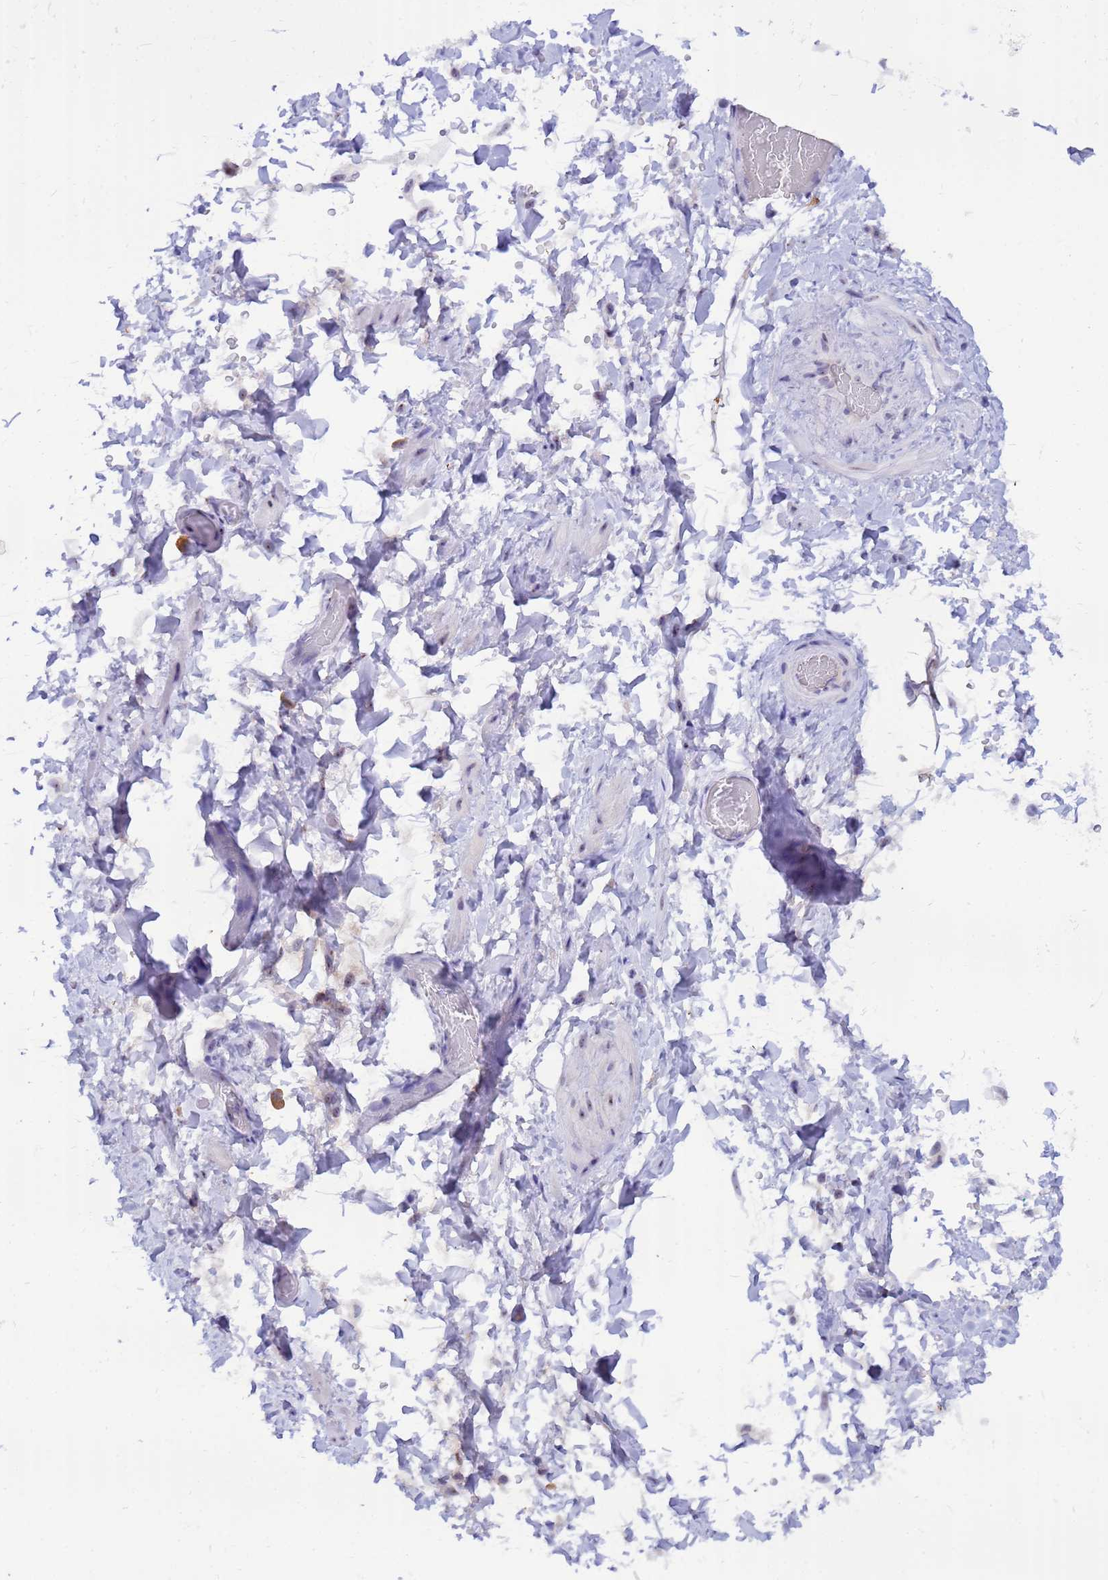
{"staining": {"intensity": "negative", "quantity": "none", "location": "none"}, "tissue": "adipose tissue", "cell_type": "Adipocytes", "image_type": "normal", "snomed": [{"axis": "morphology", "description": "Normal tissue, NOS"}, {"axis": "topography", "description": "Soft tissue"}, {"axis": "topography", "description": "Vascular tissue"}], "caption": "Human adipose tissue stained for a protein using IHC demonstrates no positivity in adipocytes.", "gene": "DMRTC2", "patient": {"sex": "male", "age": 41}}